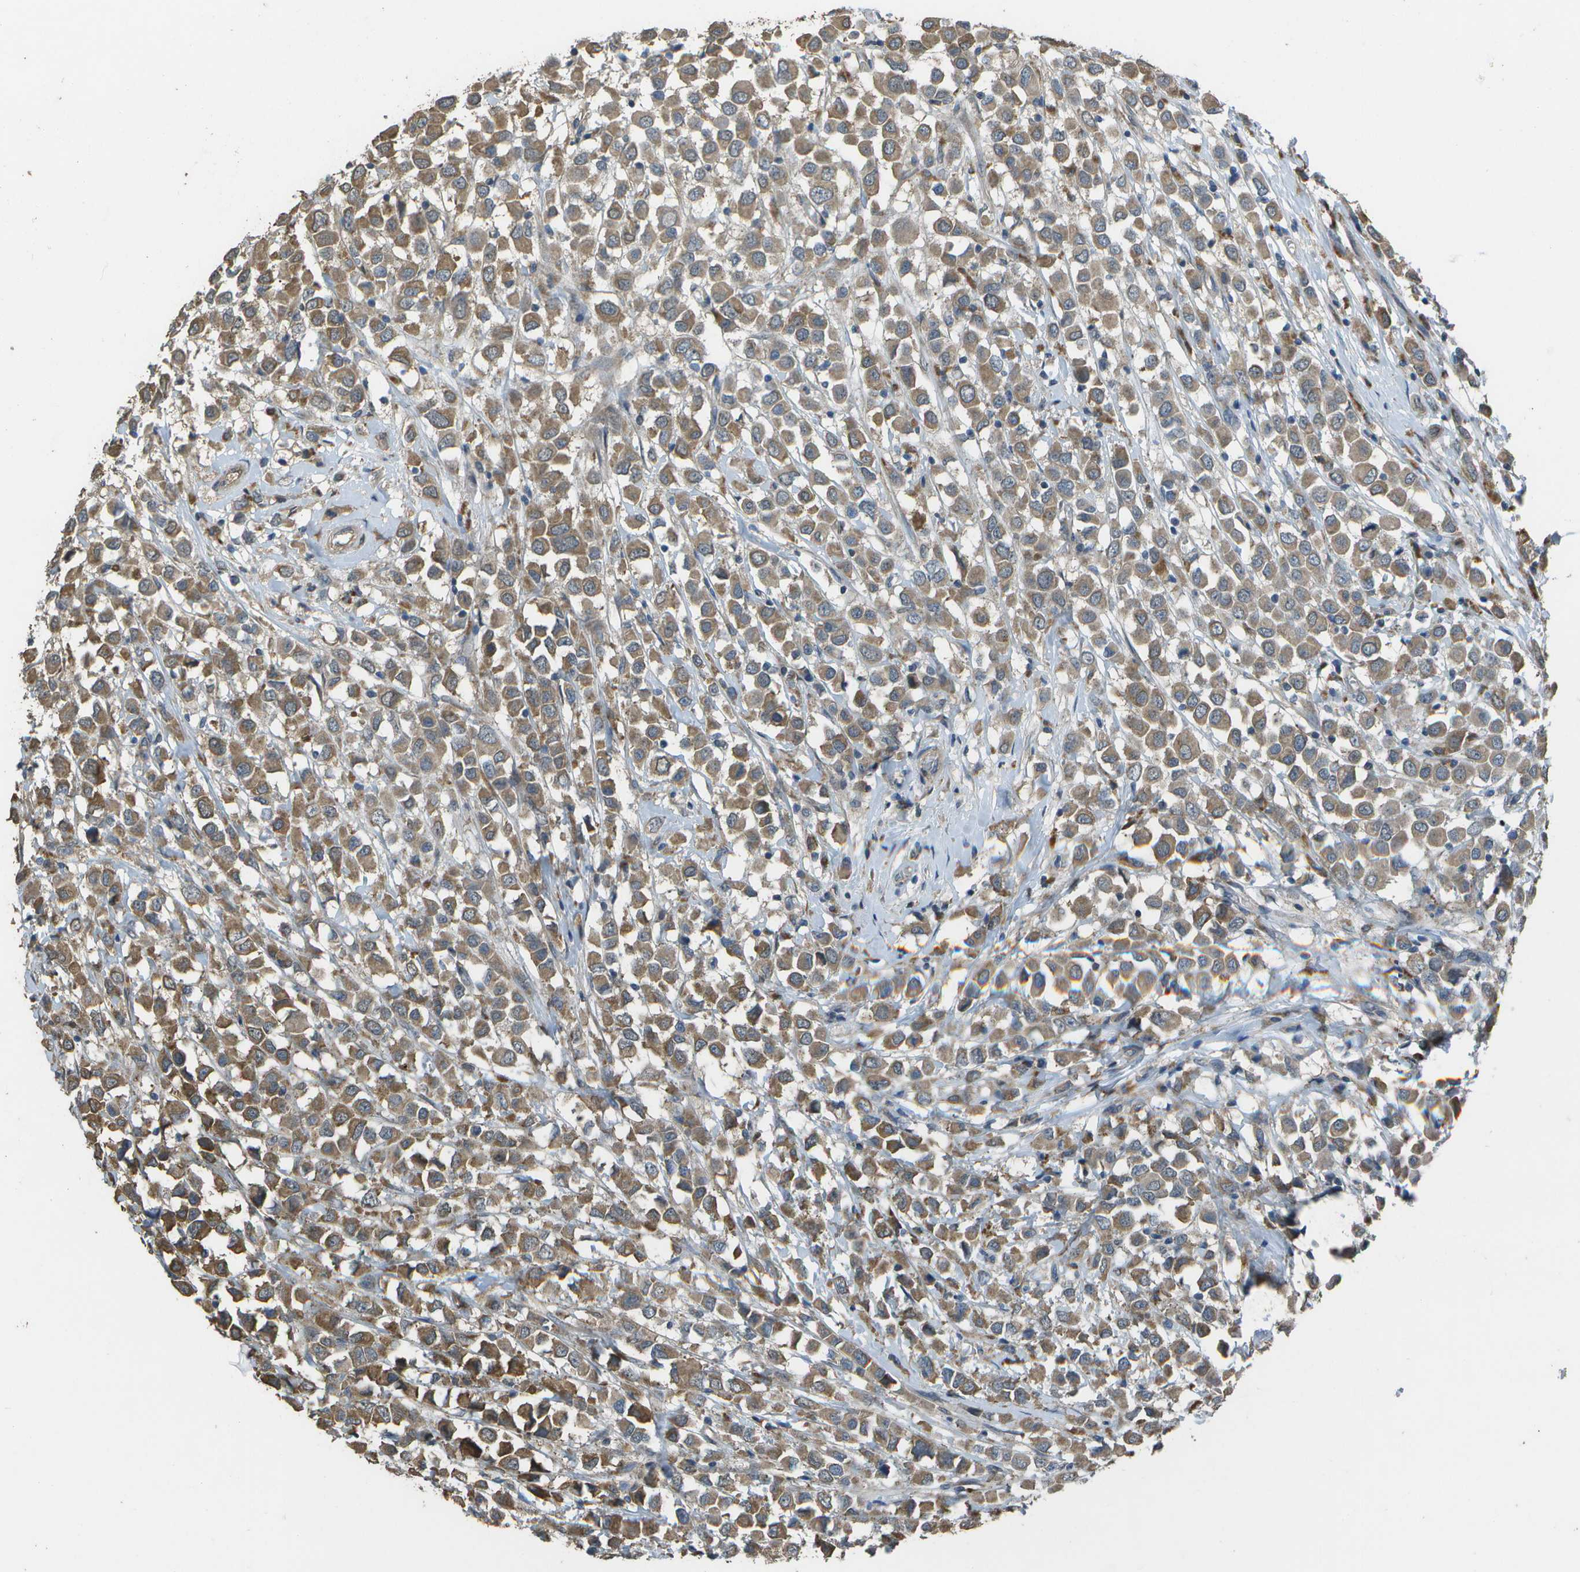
{"staining": {"intensity": "moderate", "quantity": ">75%", "location": "cytoplasmic/membranous"}, "tissue": "breast cancer", "cell_type": "Tumor cells", "image_type": "cancer", "snomed": [{"axis": "morphology", "description": "Duct carcinoma"}, {"axis": "topography", "description": "Breast"}], "caption": "An immunohistochemistry image of neoplastic tissue is shown. Protein staining in brown highlights moderate cytoplasmic/membranous positivity in breast intraductal carcinoma within tumor cells. Immunohistochemistry stains the protein of interest in brown and the nuclei are stained blue.", "gene": "CLNS1A", "patient": {"sex": "female", "age": 61}}